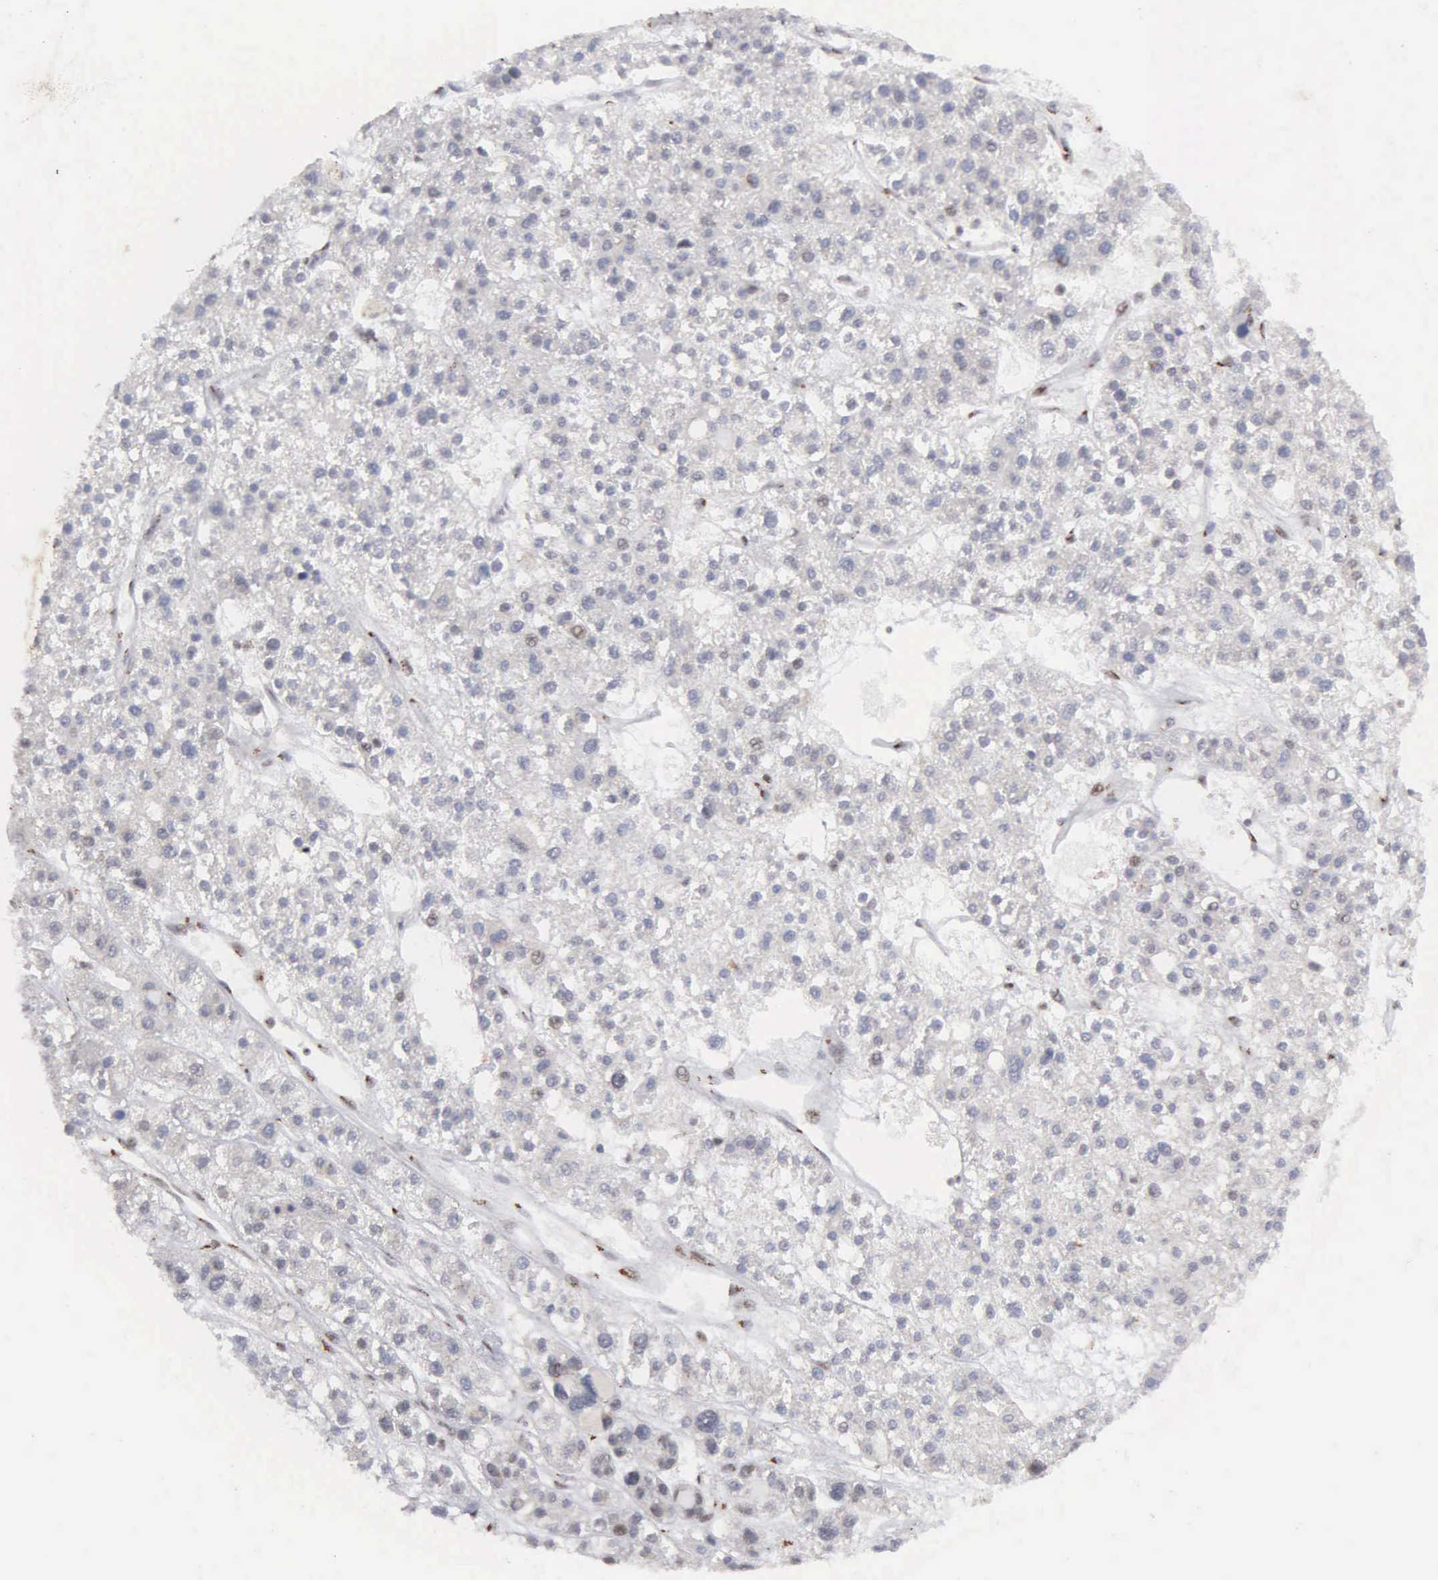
{"staining": {"intensity": "weak", "quantity": "25%-75%", "location": "cytoplasmic/membranous"}, "tissue": "liver cancer", "cell_type": "Tumor cells", "image_type": "cancer", "snomed": [{"axis": "morphology", "description": "Carcinoma, Hepatocellular, NOS"}, {"axis": "topography", "description": "Liver"}], "caption": "DAB immunohistochemical staining of human liver hepatocellular carcinoma displays weak cytoplasmic/membranous protein staining in about 25%-75% of tumor cells. (Stains: DAB in brown, nuclei in blue, Microscopy: brightfield microscopy at high magnification).", "gene": "GTF2A1", "patient": {"sex": "female", "age": 85}}